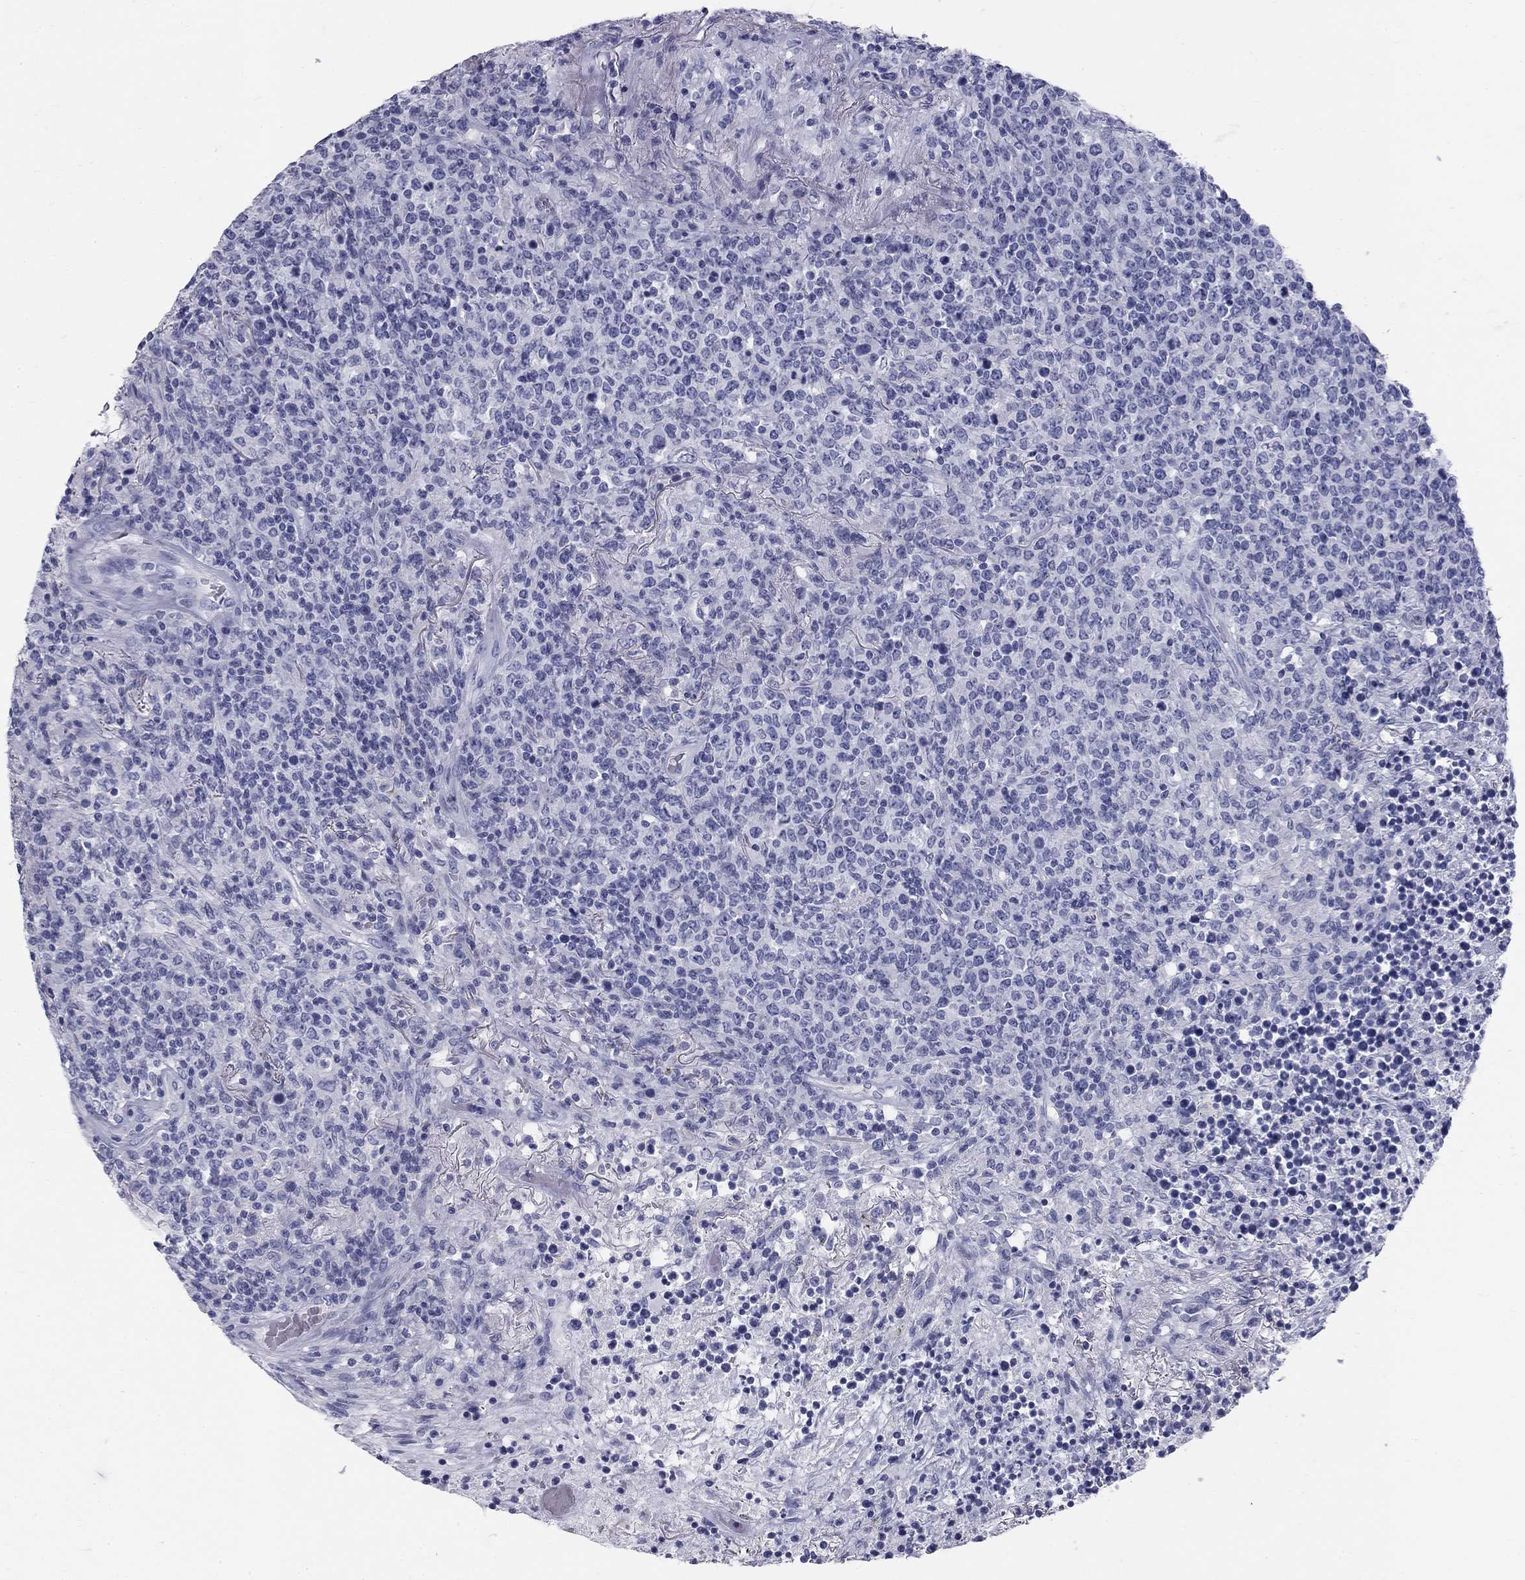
{"staining": {"intensity": "negative", "quantity": "none", "location": "none"}, "tissue": "lymphoma", "cell_type": "Tumor cells", "image_type": "cancer", "snomed": [{"axis": "morphology", "description": "Malignant lymphoma, non-Hodgkin's type, High grade"}, {"axis": "topography", "description": "Lung"}], "caption": "Tumor cells are negative for brown protein staining in lymphoma.", "gene": "SULT2B1", "patient": {"sex": "male", "age": 79}}